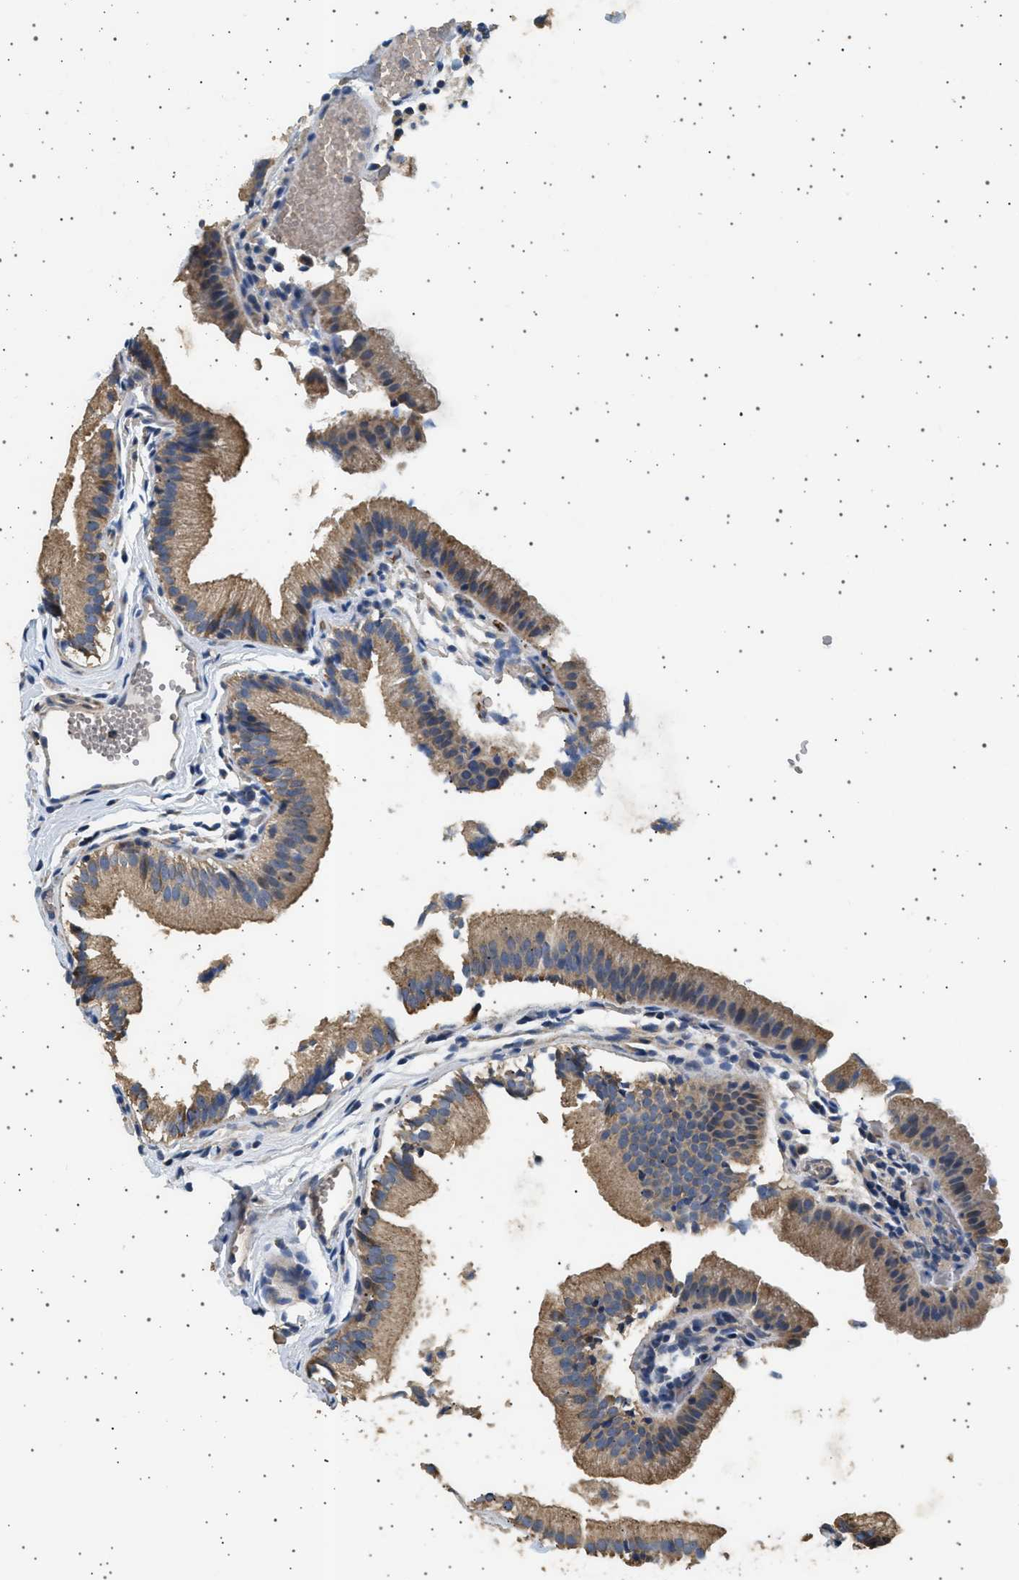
{"staining": {"intensity": "moderate", "quantity": ">75%", "location": "cytoplasmic/membranous"}, "tissue": "gallbladder", "cell_type": "Glandular cells", "image_type": "normal", "snomed": [{"axis": "morphology", "description": "Normal tissue, NOS"}, {"axis": "topography", "description": "Gallbladder"}], "caption": "Gallbladder stained for a protein exhibits moderate cytoplasmic/membranous positivity in glandular cells. (DAB = brown stain, brightfield microscopy at high magnification).", "gene": "KCNA4", "patient": {"sex": "female", "age": 26}}